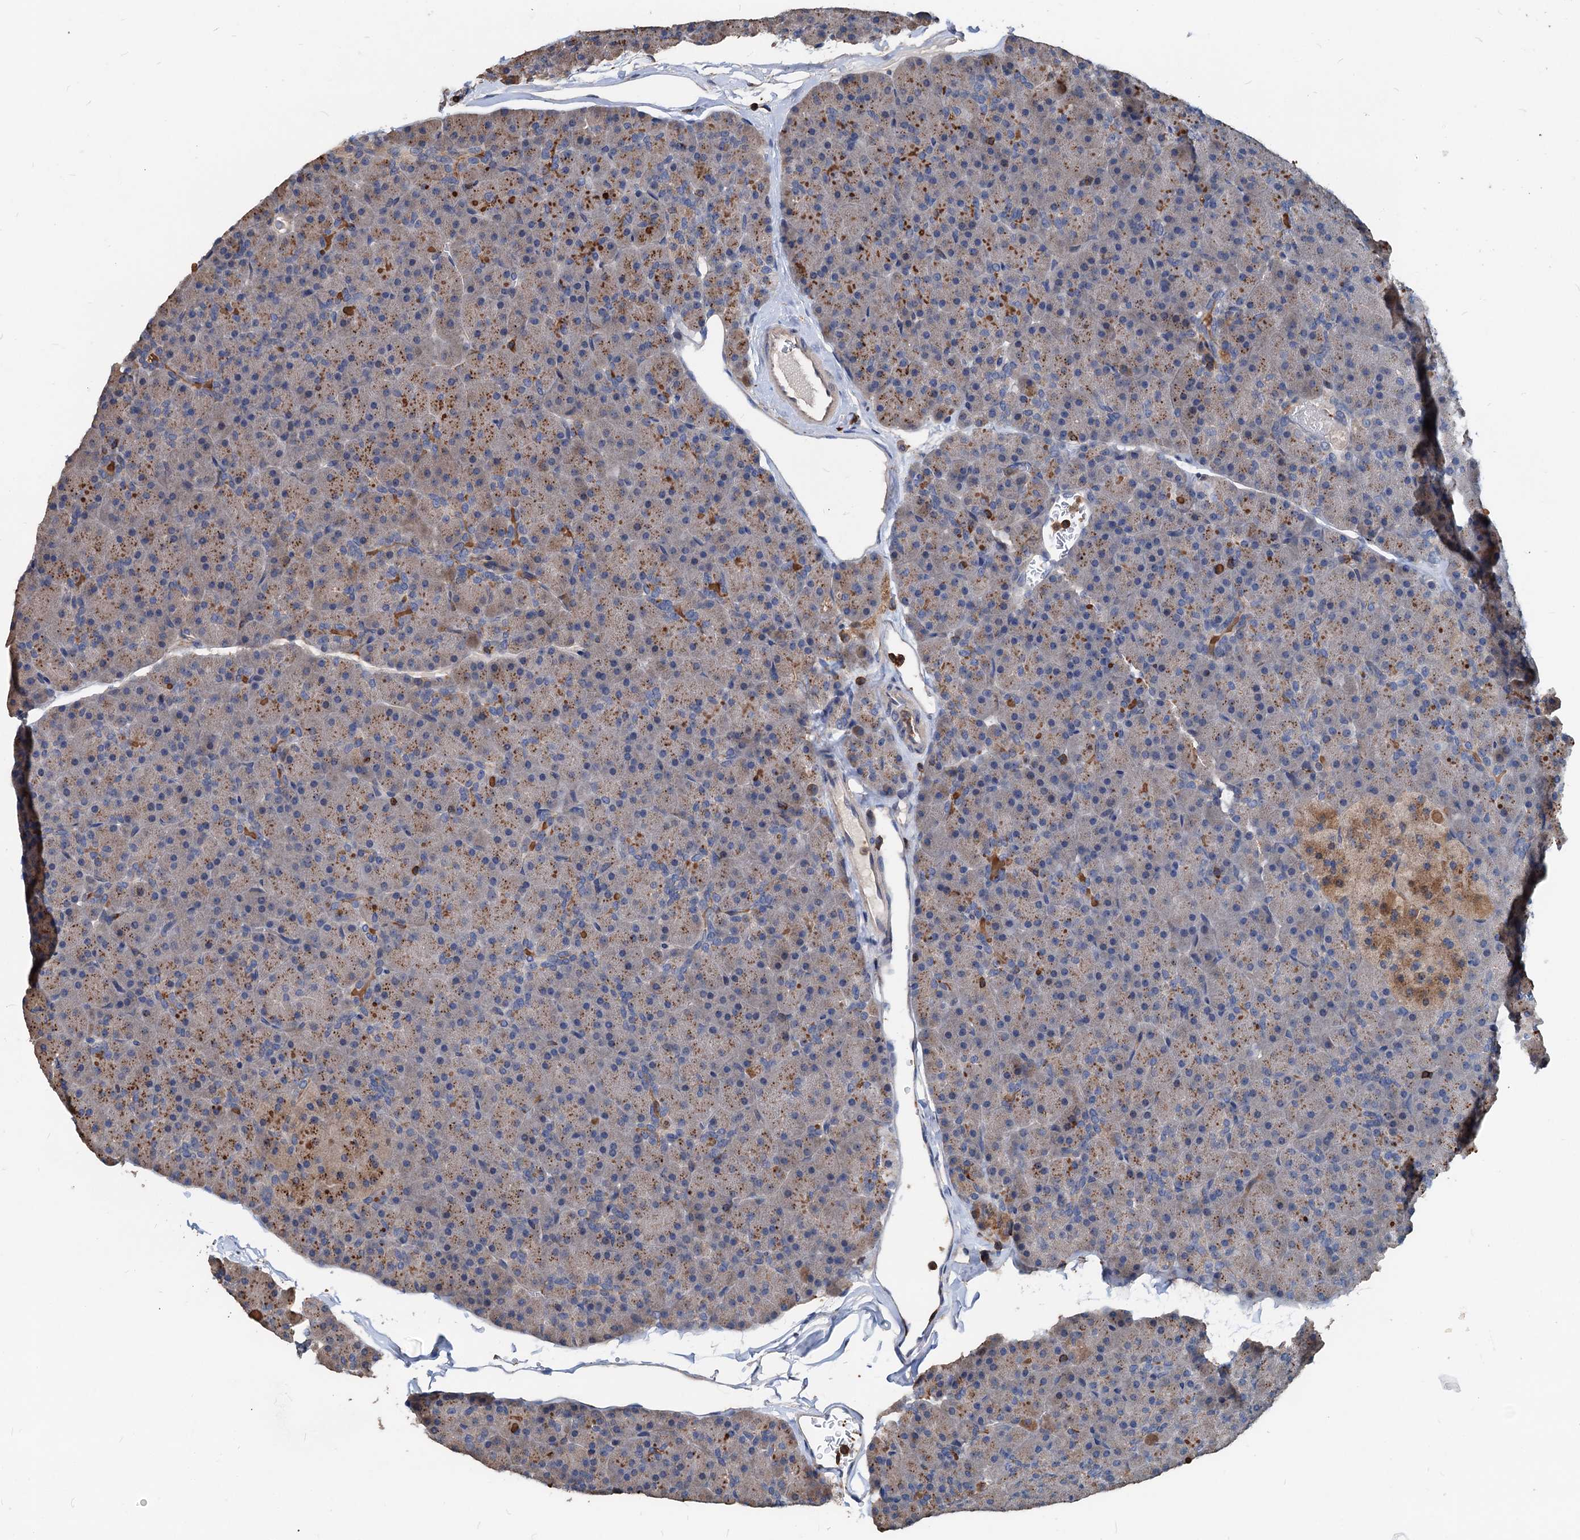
{"staining": {"intensity": "moderate", "quantity": "25%-75%", "location": "cytoplasmic/membranous"}, "tissue": "pancreas", "cell_type": "Exocrine glandular cells", "image_type": "normal", "snomed": [{"axis": "morphology", "description": "Normal tissue, NOS"}, {"axis": "topography", "description": "Pancreas"}], "caption": "Immunohistochemical staining of normal human pancreas displays moderate cytoplasmic/membranous protein staining in about 25%-75% of exocrine glandular cells.", "gene": "LCP2", "patient": {"sex": "male", "age": 36}}